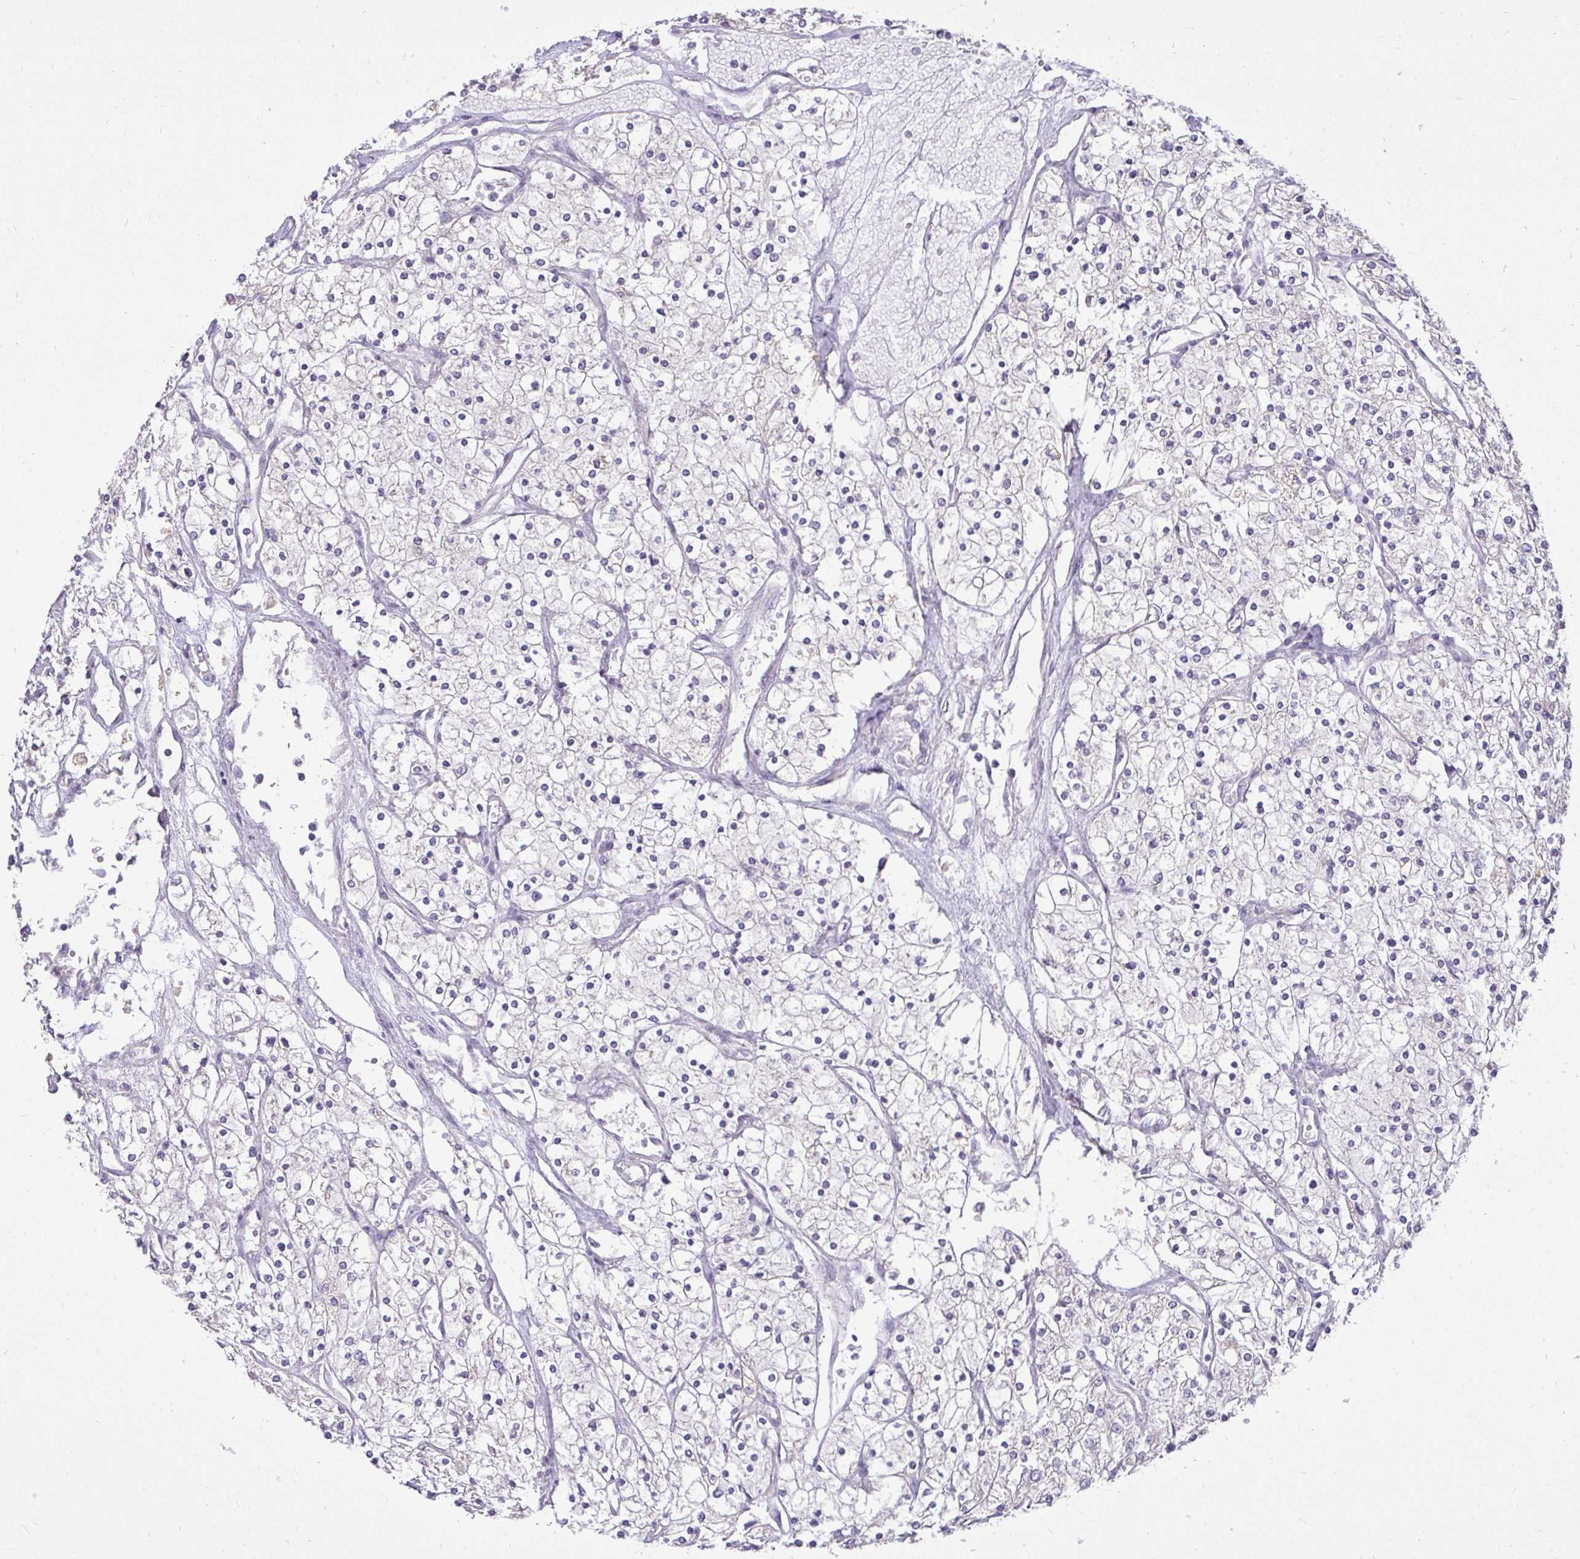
{"staining": {"intensity": "negative", "quantity": "none", "location": "none"}, "tissue": "renal cancer", "cell_type": "Tumor cells", "image_type": "cancer", "snomed": [{"axis": "morphology", "description": "Adenocarcinoma, NOS"}, {"axis": "topography", "description": "Kidney"}], "caption": "Immunohistochemistry (IHC) micrograph of adenocarcinoma (renal) stained for a protein (brown), which demonstrates no staining in tumor cells.", "gene": "STRIP1", "patient": {"sex": "male", "age": 80}}